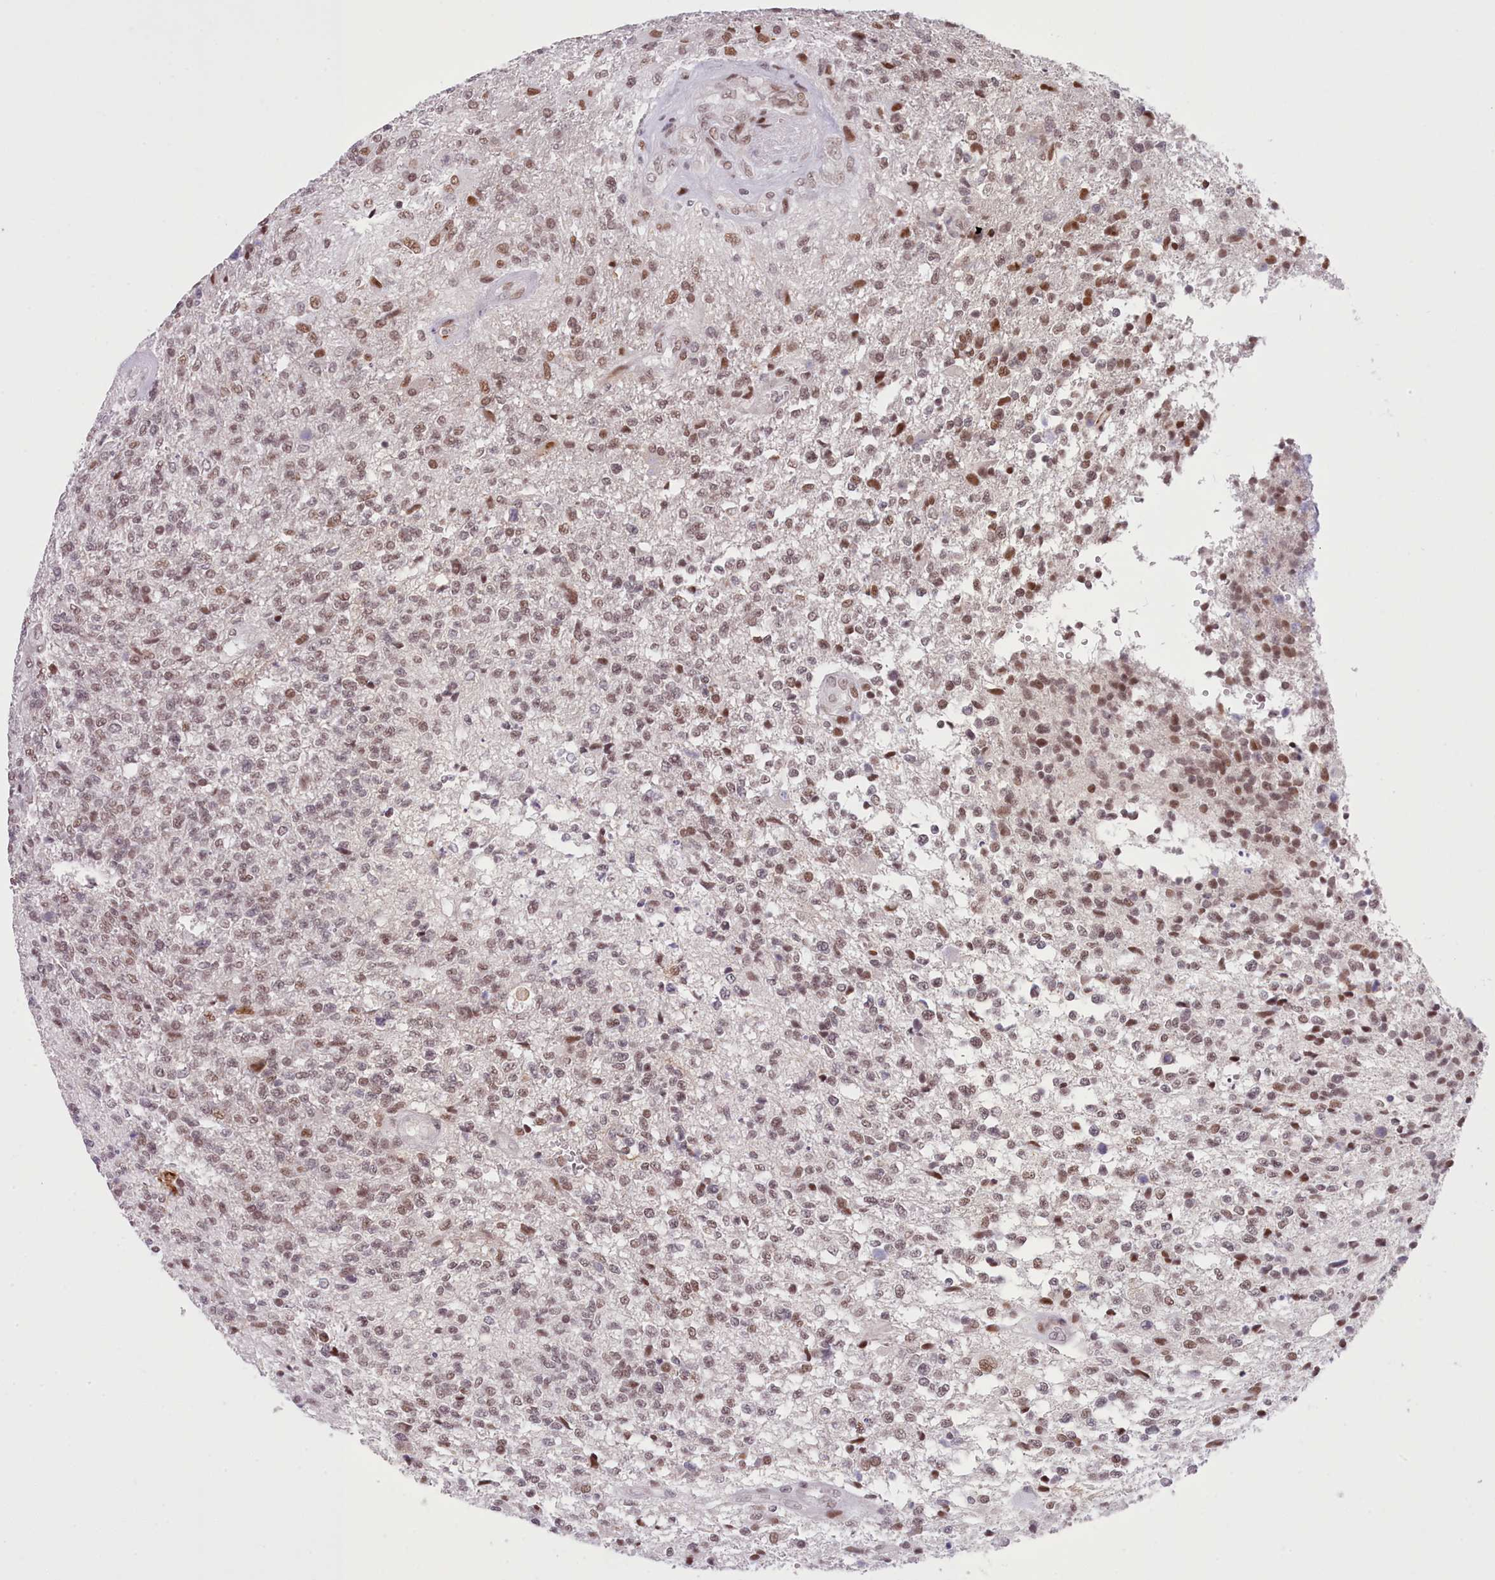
{"staining": {"intensity": "weak", "quantity": ">75%", "location": "nuclear"}, "tissue": "glioma", "cell_type": "Tumor cells", "image_type": "cancer", "snomed": [{"axis": "morphology", "description": "Glioma, malignant, High grade"}, {"axis": "topography", "description": "Brain"}], "caption": "Malignant glioma (high-grade) stained for a protein (brown) exhibits weak nuclear positive staining in approximately >75% of tumor cells.", "gene": "RFX1", "patient": {"sex": "male", "age": 56}}